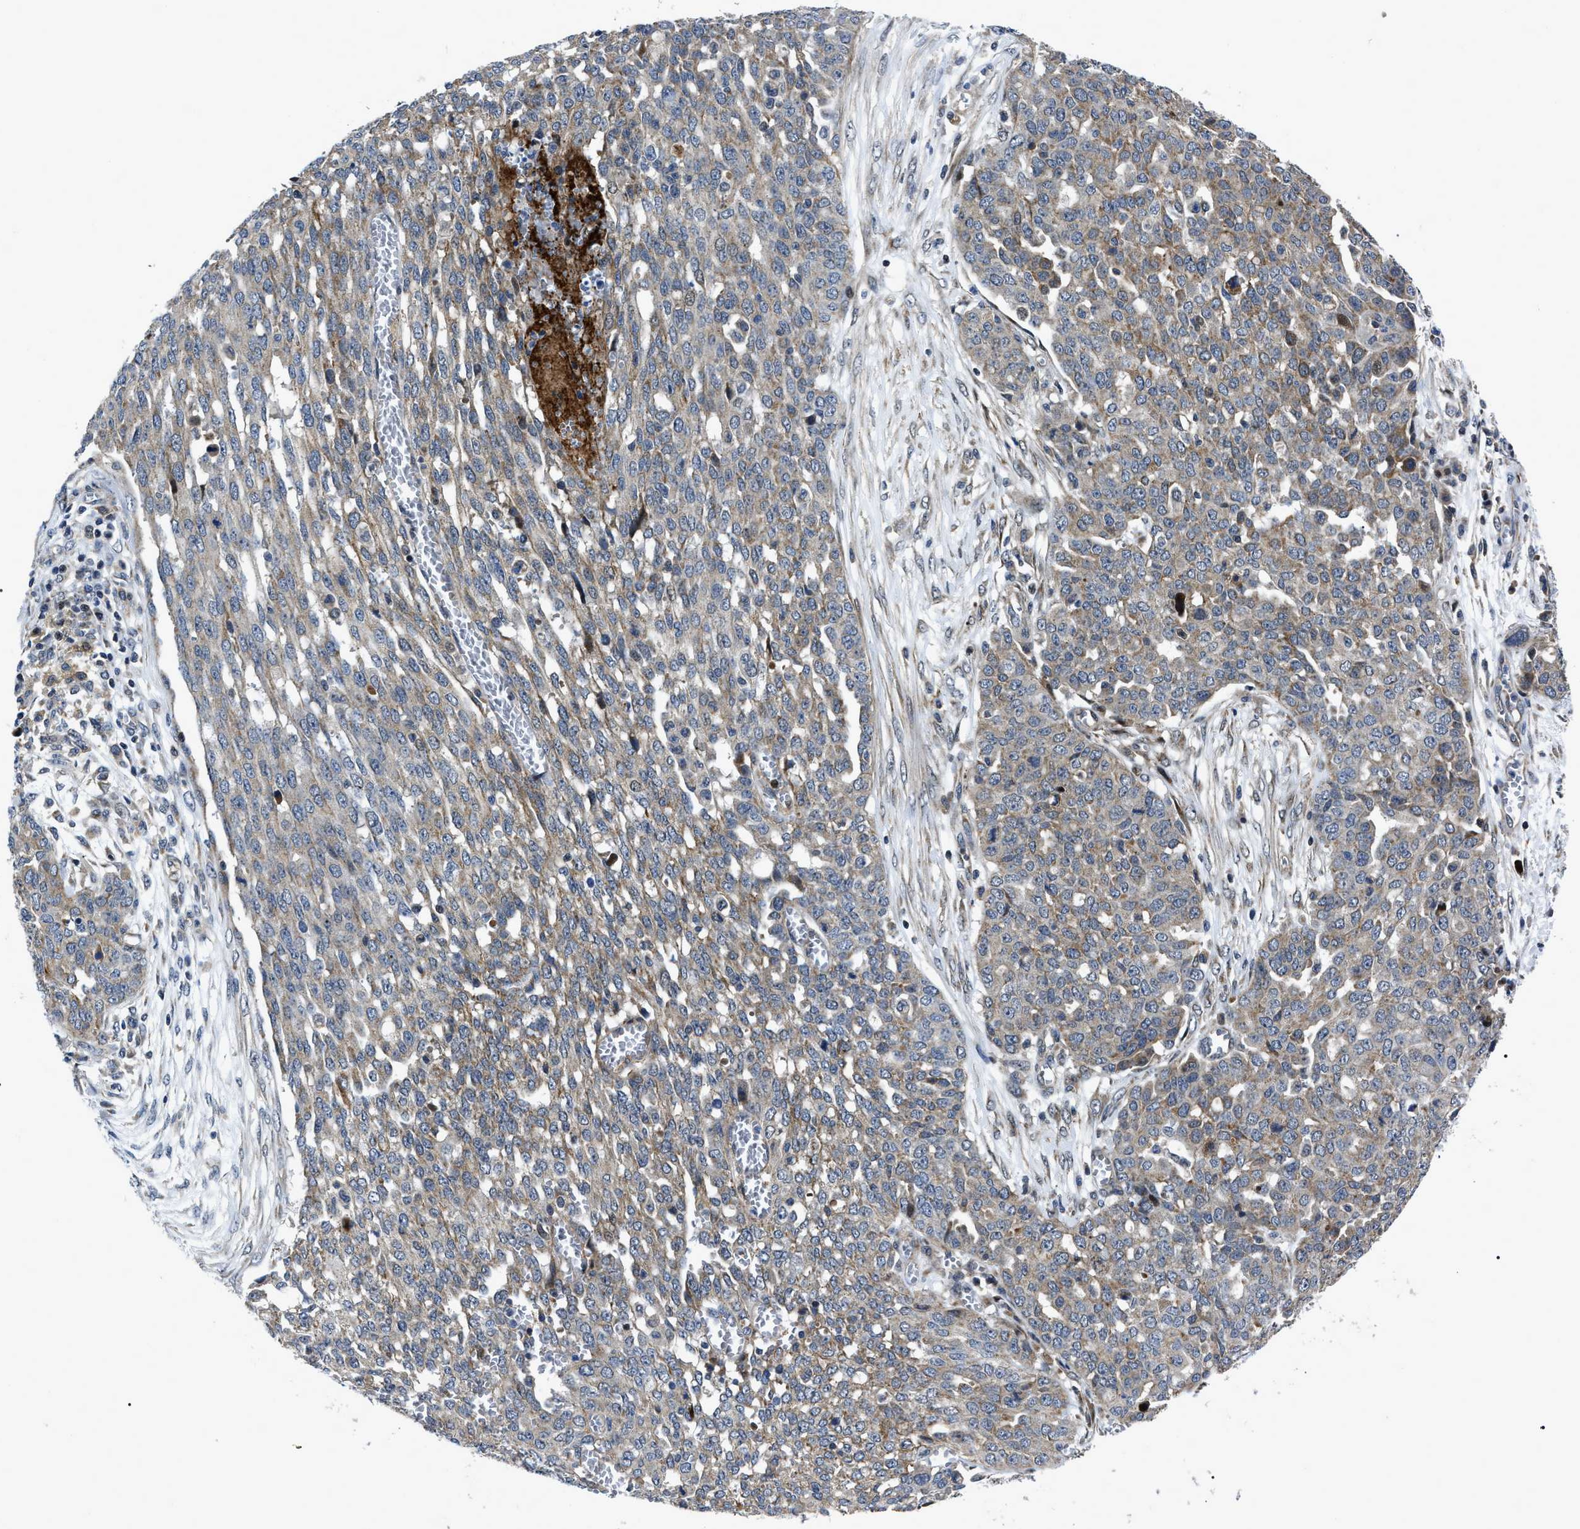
{"staining": {"intensity": "weak", "quantity": ">75%", "location": "cytoplasmic/membranous"}, "tissue": "ovarian cancer", "cell_type": "Tumor cells", "image_type": "cancer", "snomed": [{"axis": "morphology", "description": "Cystadenocarcinoma, serous, NOS"}, {"axis": "topography", "description": "Soft tissue"}, {"axis": "topography", "description": "Ovary"}], "caption": "A histopathology image of ovarian serous cystadenocarcinoma stained for a protein shows weak cytoplasmic/membranous brown staining in tumor cells.", "gene": "PPWD1", "patient": {"sex": "female", "age": 57}}